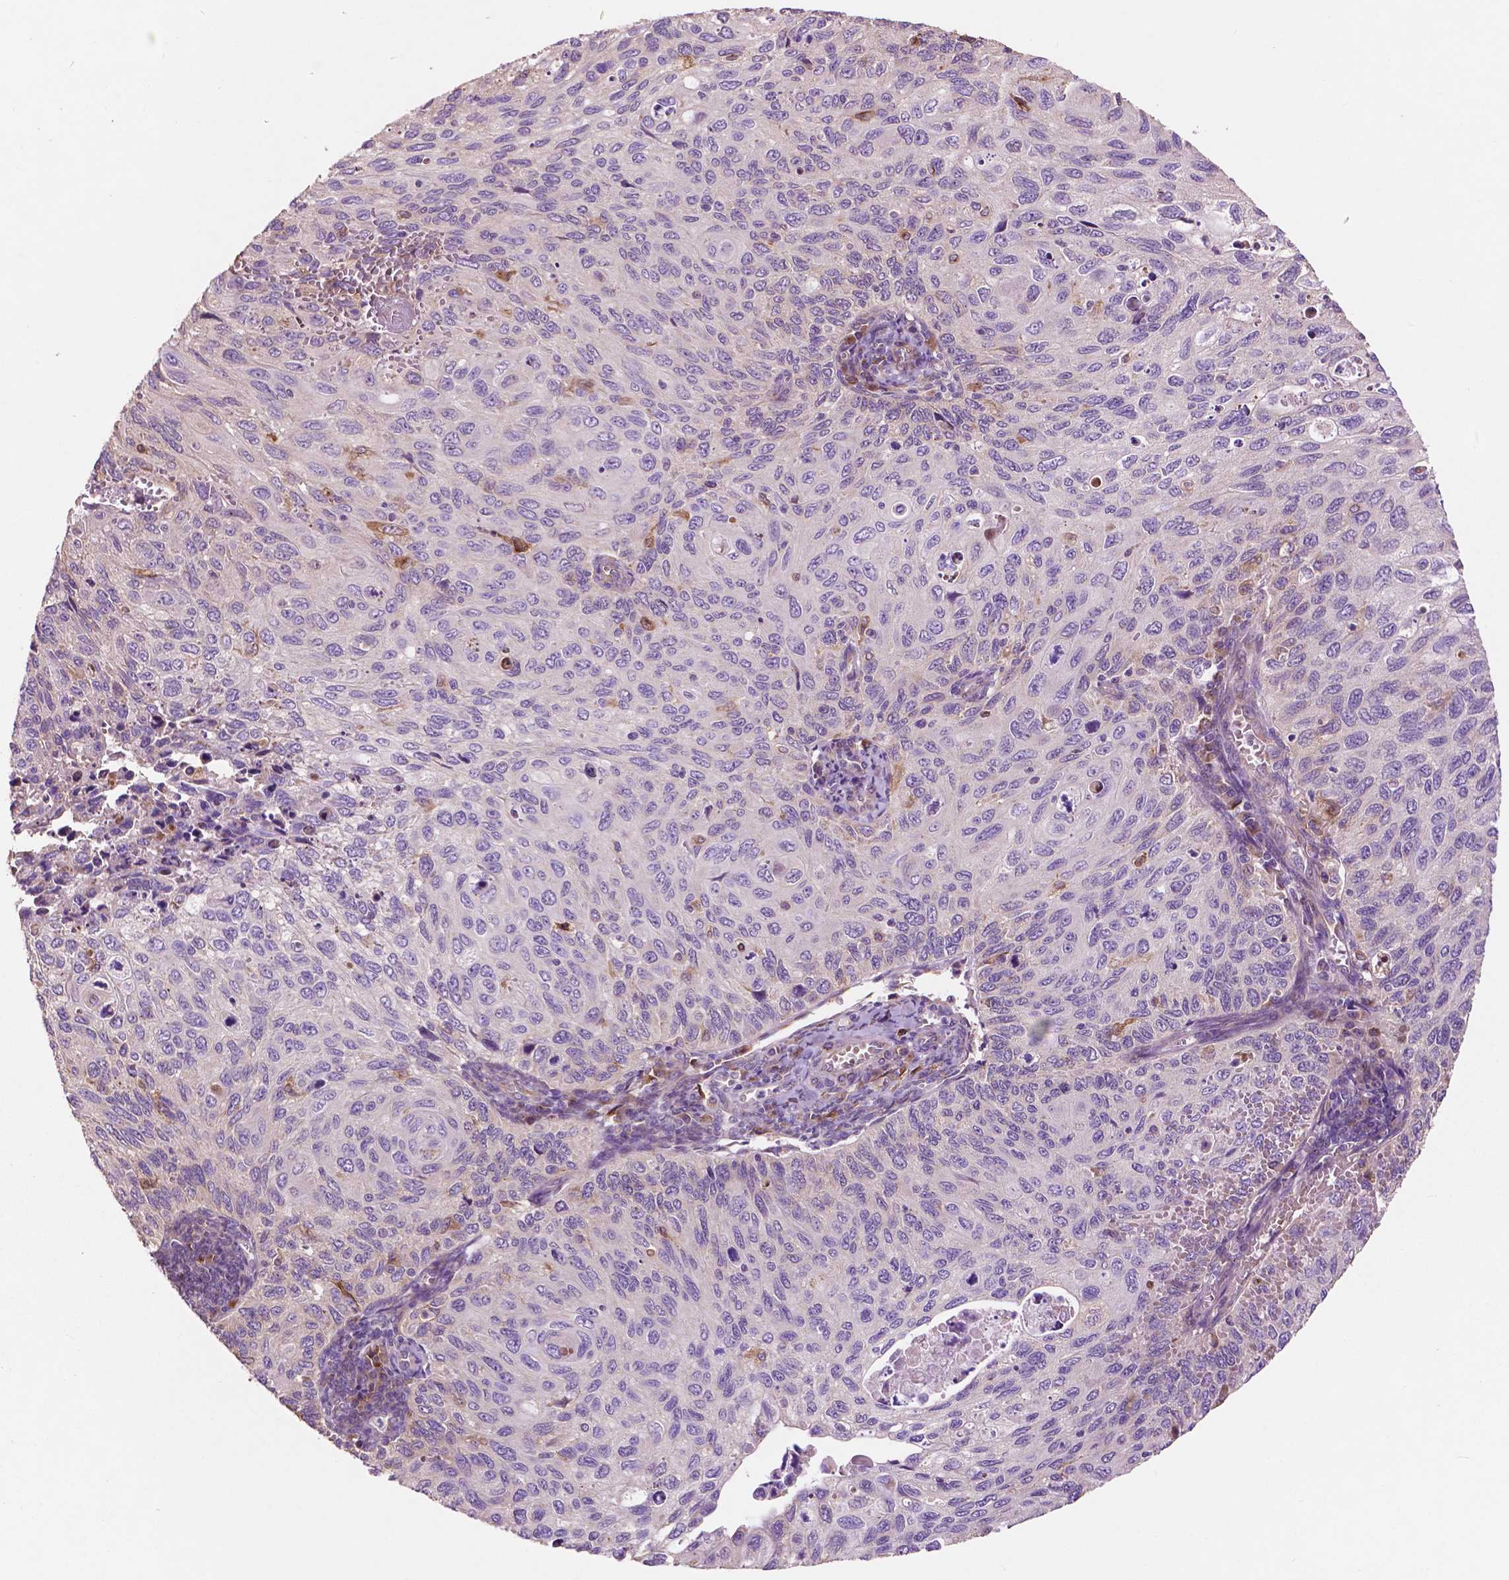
{"staining": {"intensity": "negative", "quantity": "none", "location": "none"}, "tissue": "cervical cancer", "cell_type": "Tumor cells", "image_type": "cancer", "snomed": [{"axis": "morphology", "description": "Squamous cell carcinoma, NOS"}, {"axis": "topography", "description": "Cervix"}], "caption": "Protein analysis of squamous cell carcinoma (cervical) reveals no significant positivity in tumor cells.", "gene": "MBTPS1", "patient": {"sex": "female", "age": 70}}